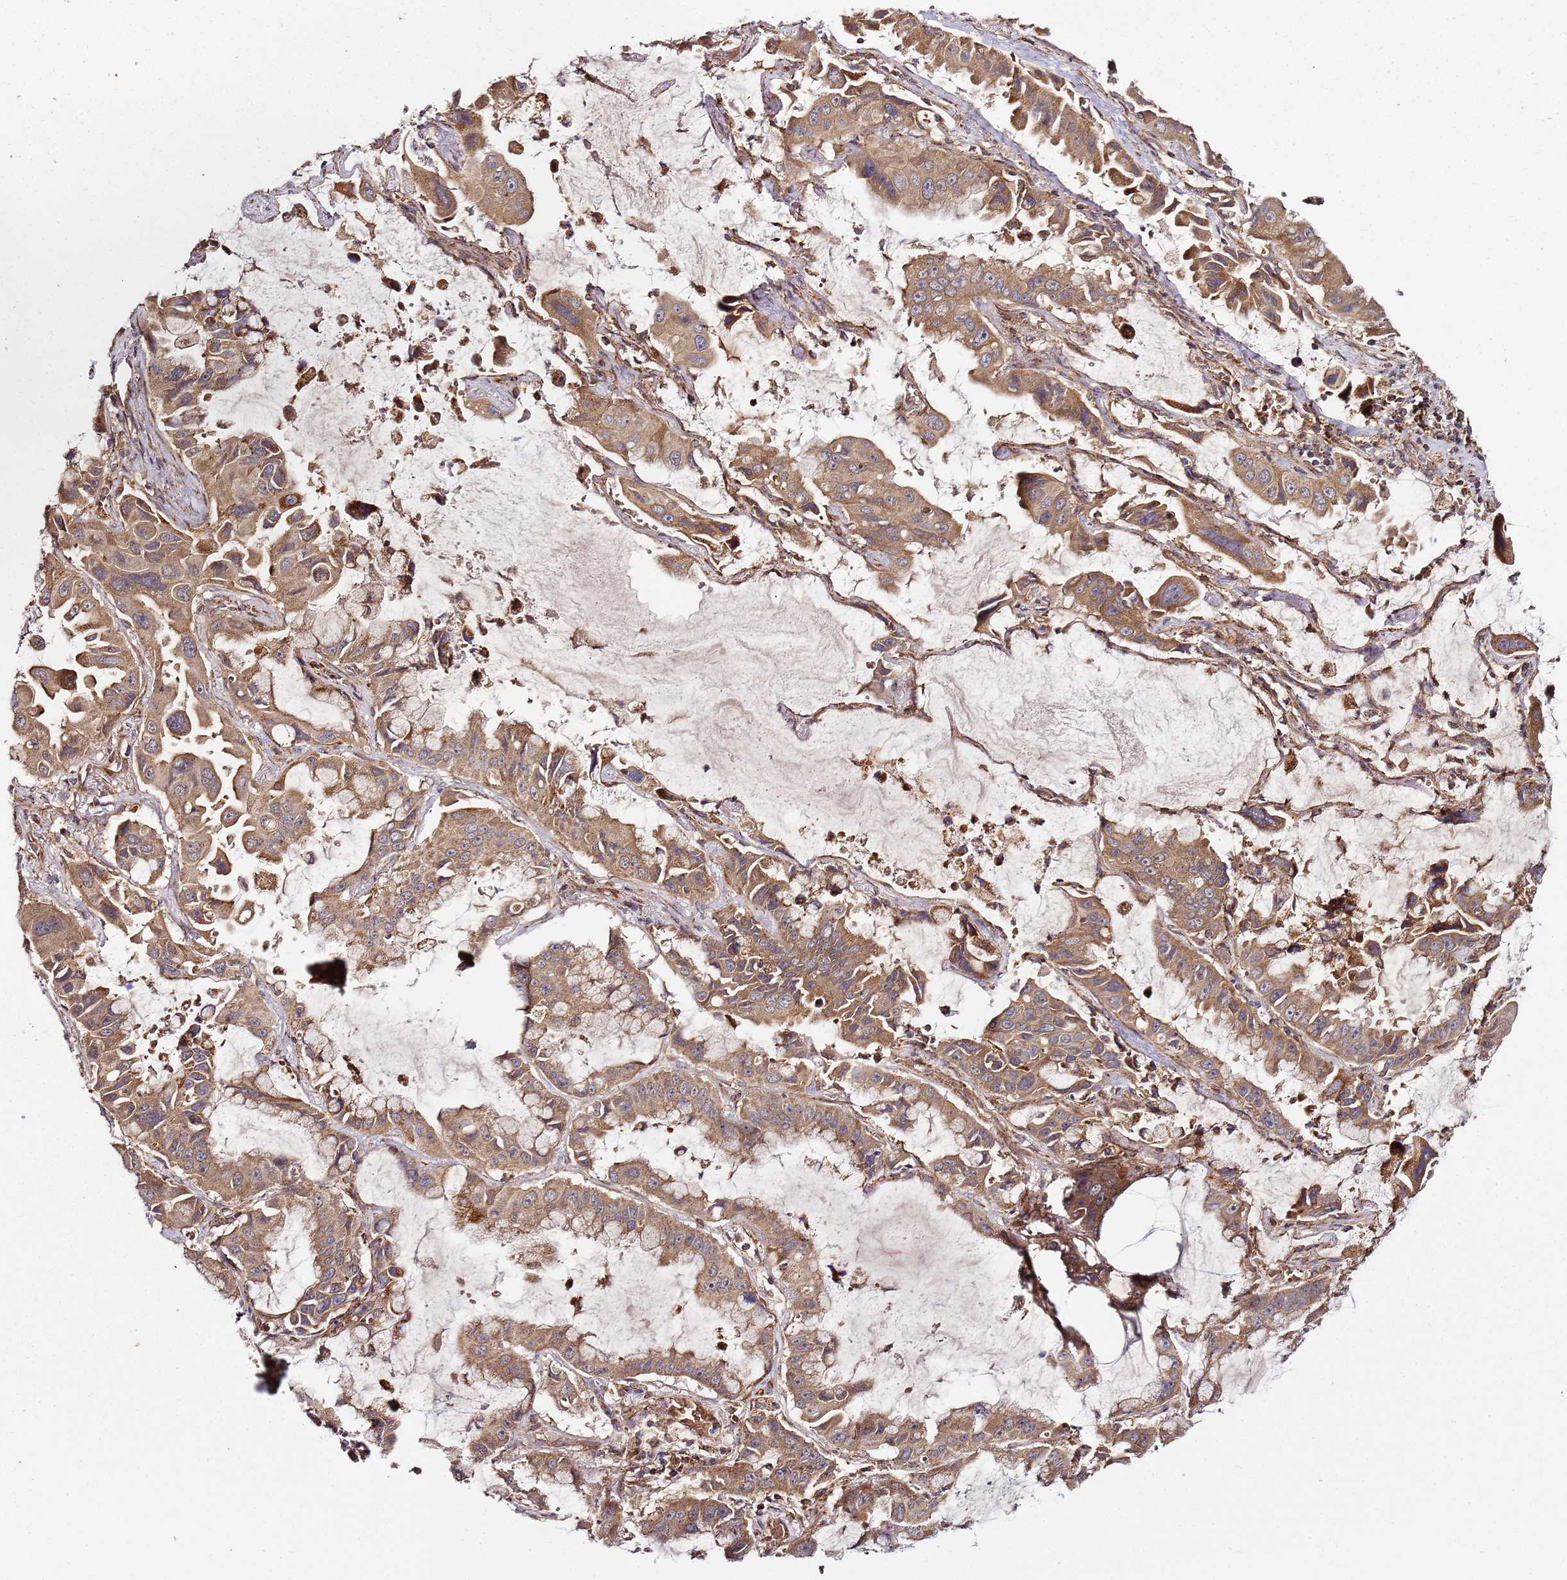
{"staining": {"intensity": "moderate", "quantity": ">75%", "location": "cytoplasmic/membranous"}, "tissue": "lung cancer", "cell_type": "Tumor cells", "image_type": "cancer", "snomed": [{"axis": "morphology", "description": "Adenocarcinoma, NOS"}, {"axis": "topography", "description": "Lung"}], "caption": "Human lung adenocarcinoma stained for a protein (brown) reveals moderate cytoplasmic/membranous positive staining in about >75% of tumor cells.", "gene": "TM2D2", "patient": {"sex": "male", "age": 64}}